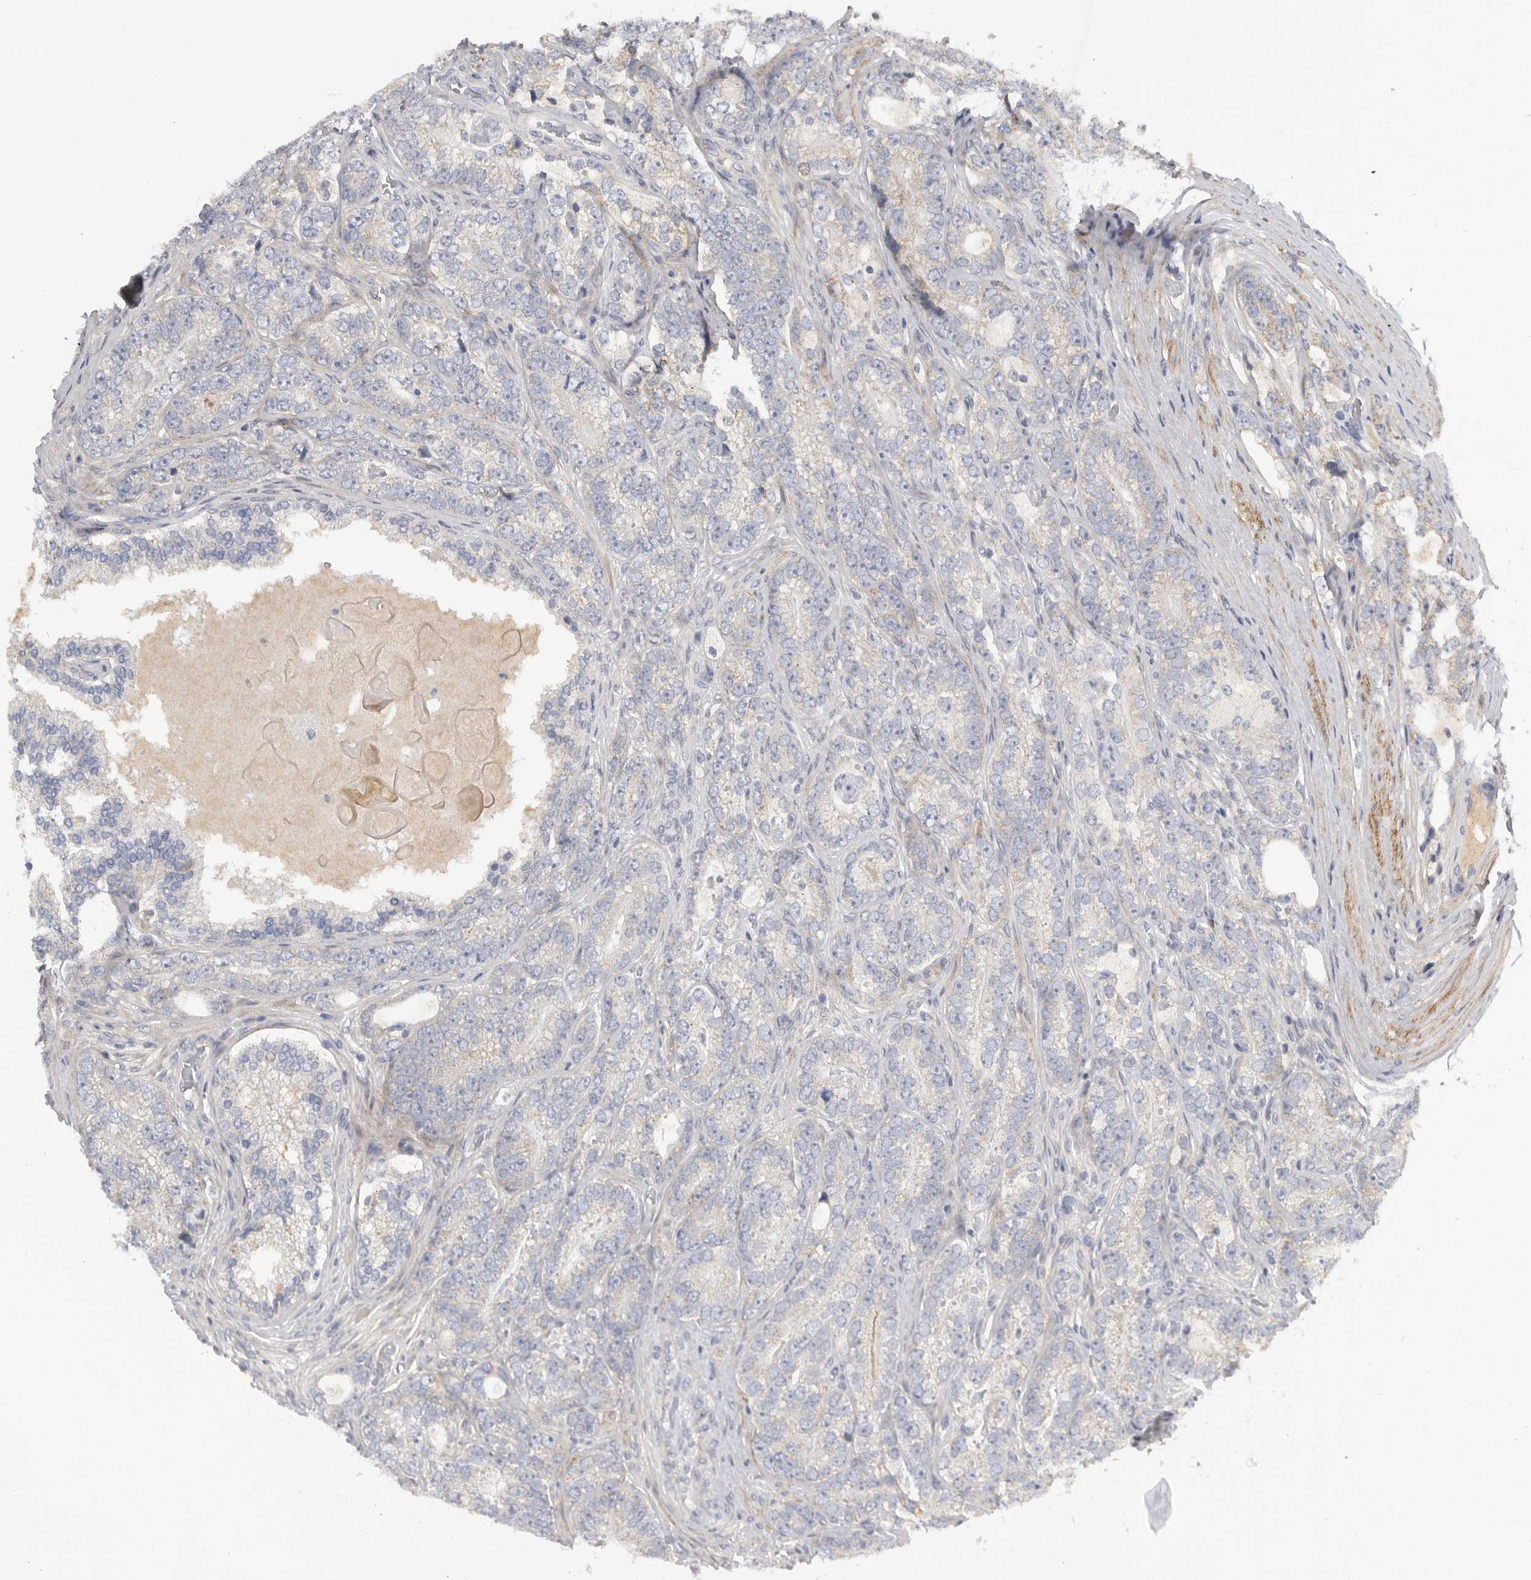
{"staining": {"intensity": "weak", "quantity": "<25%", "location": "cytoplasmic/membranous"}, "tissue": "prostate cancer", "cell_type": "Tumor cells", "image_type": "cancer", "snomed": [{"axis": "morphology", "description": "Adenocarcinoma, High grade"}, {"axis": "topography", "description": "Prostate"}], "caption": "Prostate cancer was stained to show a protein in brown. There is no significant positivity in tumor cells.", "gene": "SDC3", "patient": {"sex": "male", "age": 56}}